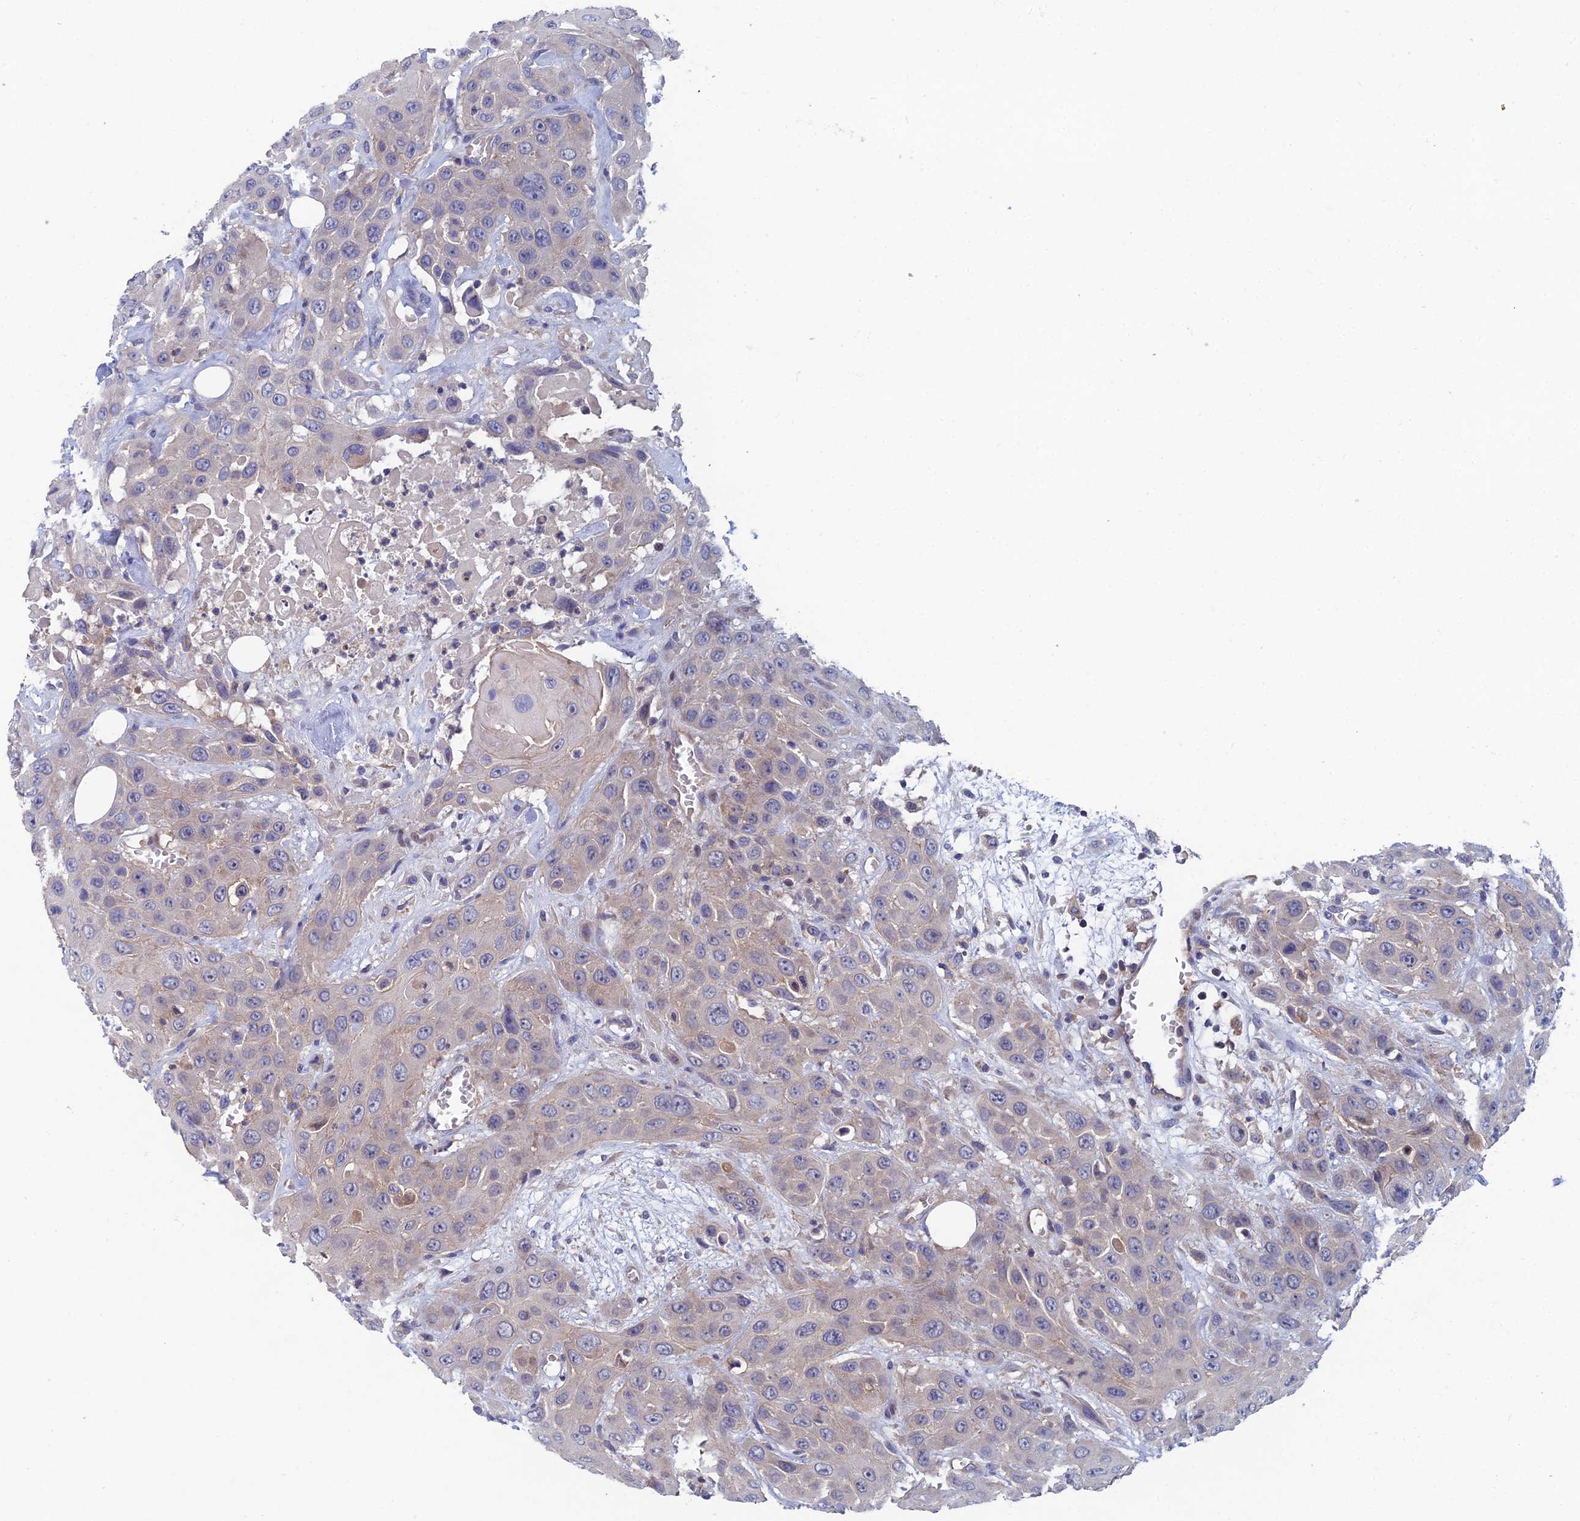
{"staining": {"intensity": "negative", "quantity": "none", "location": "none"}, "tissue": "head and neck cancer", "cell_type": "Tumor cells", "image_type": "cancer", "snomed": [{"axis": "morphology", "description": "Squamous cell carcinoma, NOS"}, {"axis": "topography", "description": "Head-Neck"}], "caption": "DAB immunohistochemical staining of human squamous cell carcinoma (head and neck) shows no significant expression in tumor cells. (DAB immunohistochemistry, high magnification).", "gene": "USP37", "patient": {"sex": "male", "age": 81}}